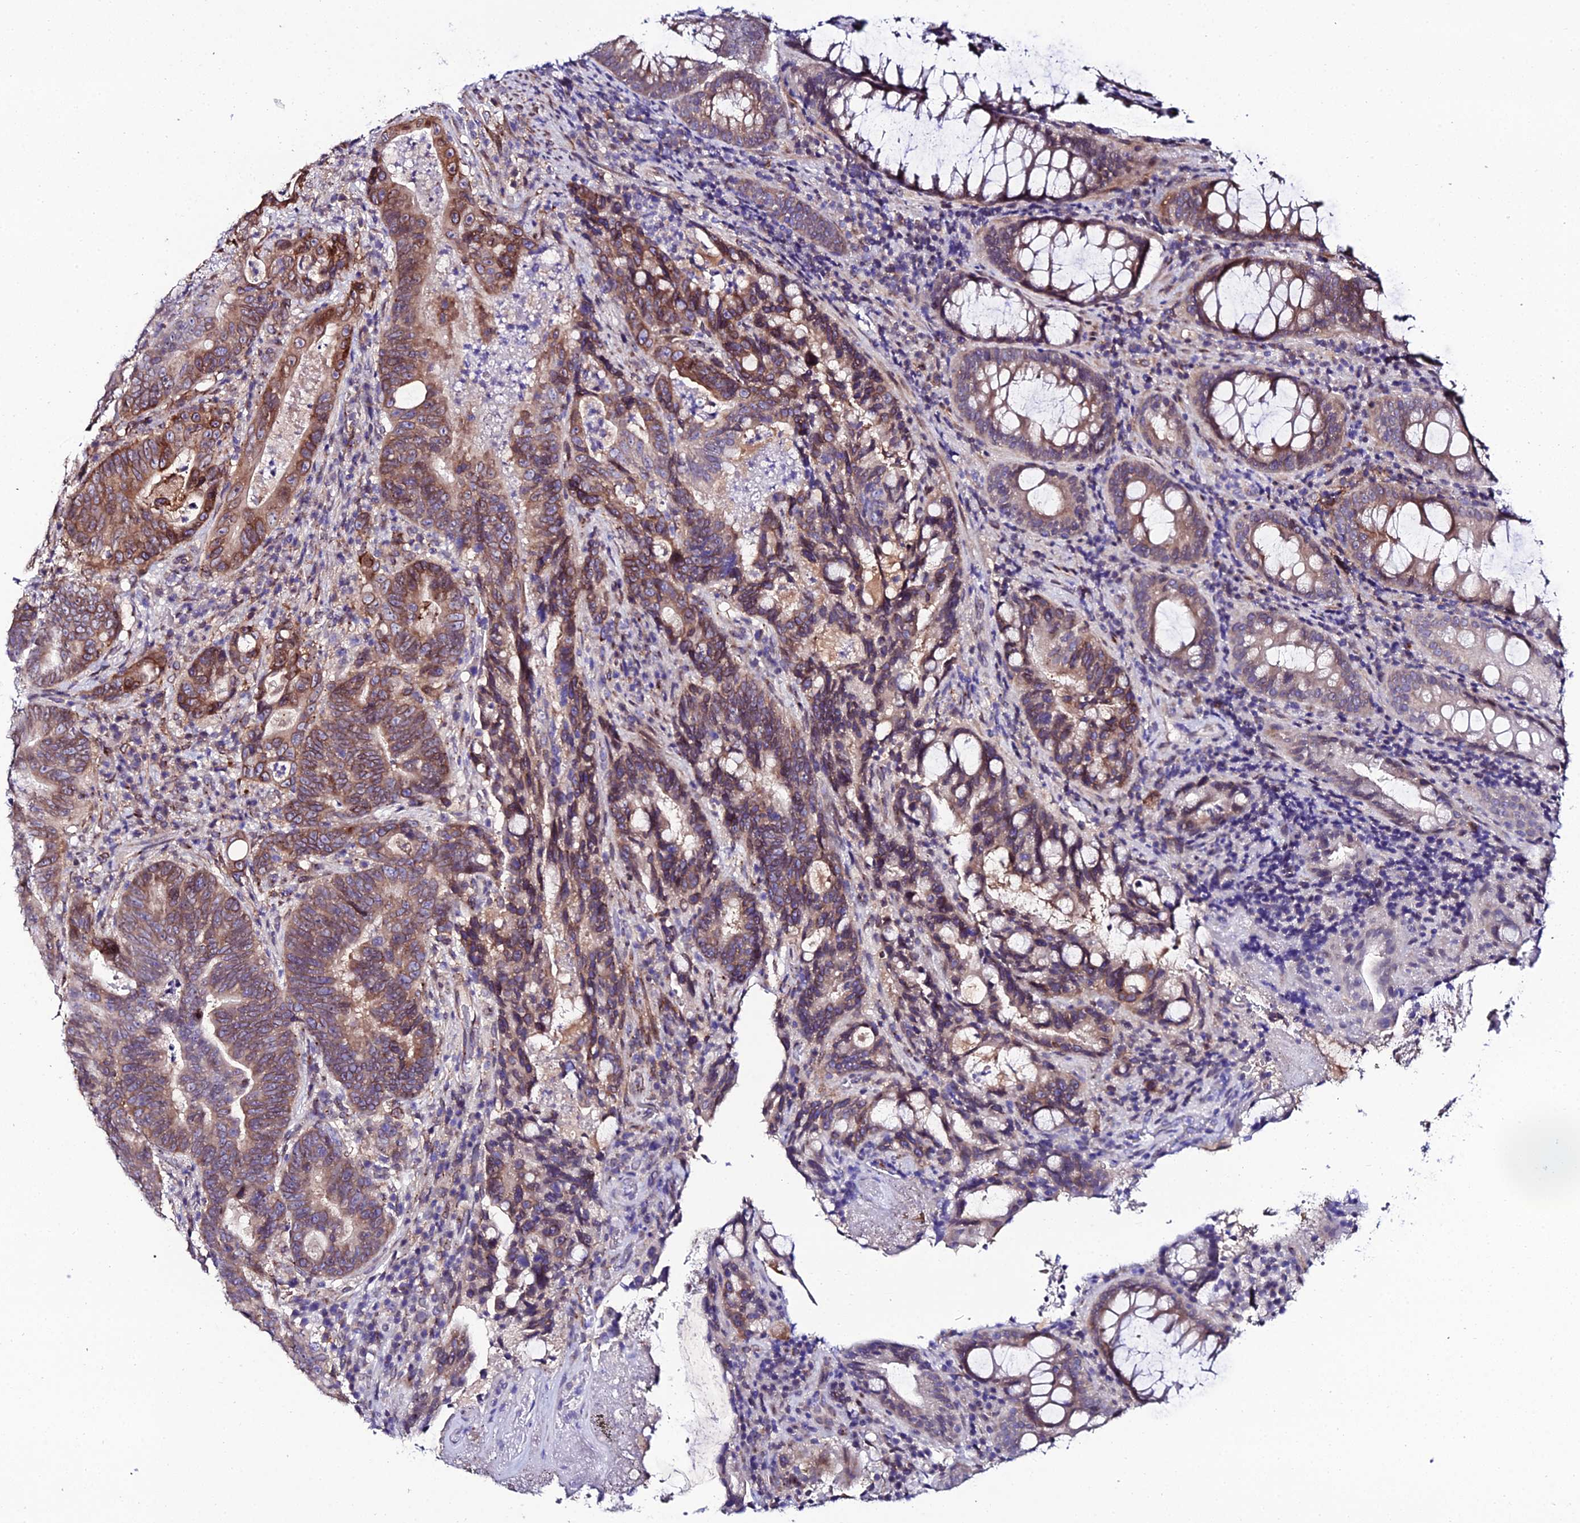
{"staining": {"intensity": "moderate", "quantity": ">75%", "location": "cytoplasmic/membranous"}, "tissue": "colorectal cancer", "cell_type": "Tumor cells", "image_type": "cancer", "snomed": [{"axis": "morphology", "description": "Adenocarcinoma, NOS"}, {"axis": "topography", "description": "Colon"}], "caption": "This image exhibits colorectal cancer (adenocarcinoma) stained with IHC to label a protein in brown. The cytoplasmic/membranous of tumor cells show moderate positivity for the protein. Nuclei are counter-stained blue.", "gene": "DDX19A", "patient": {"sex": "female", "age": 82}}